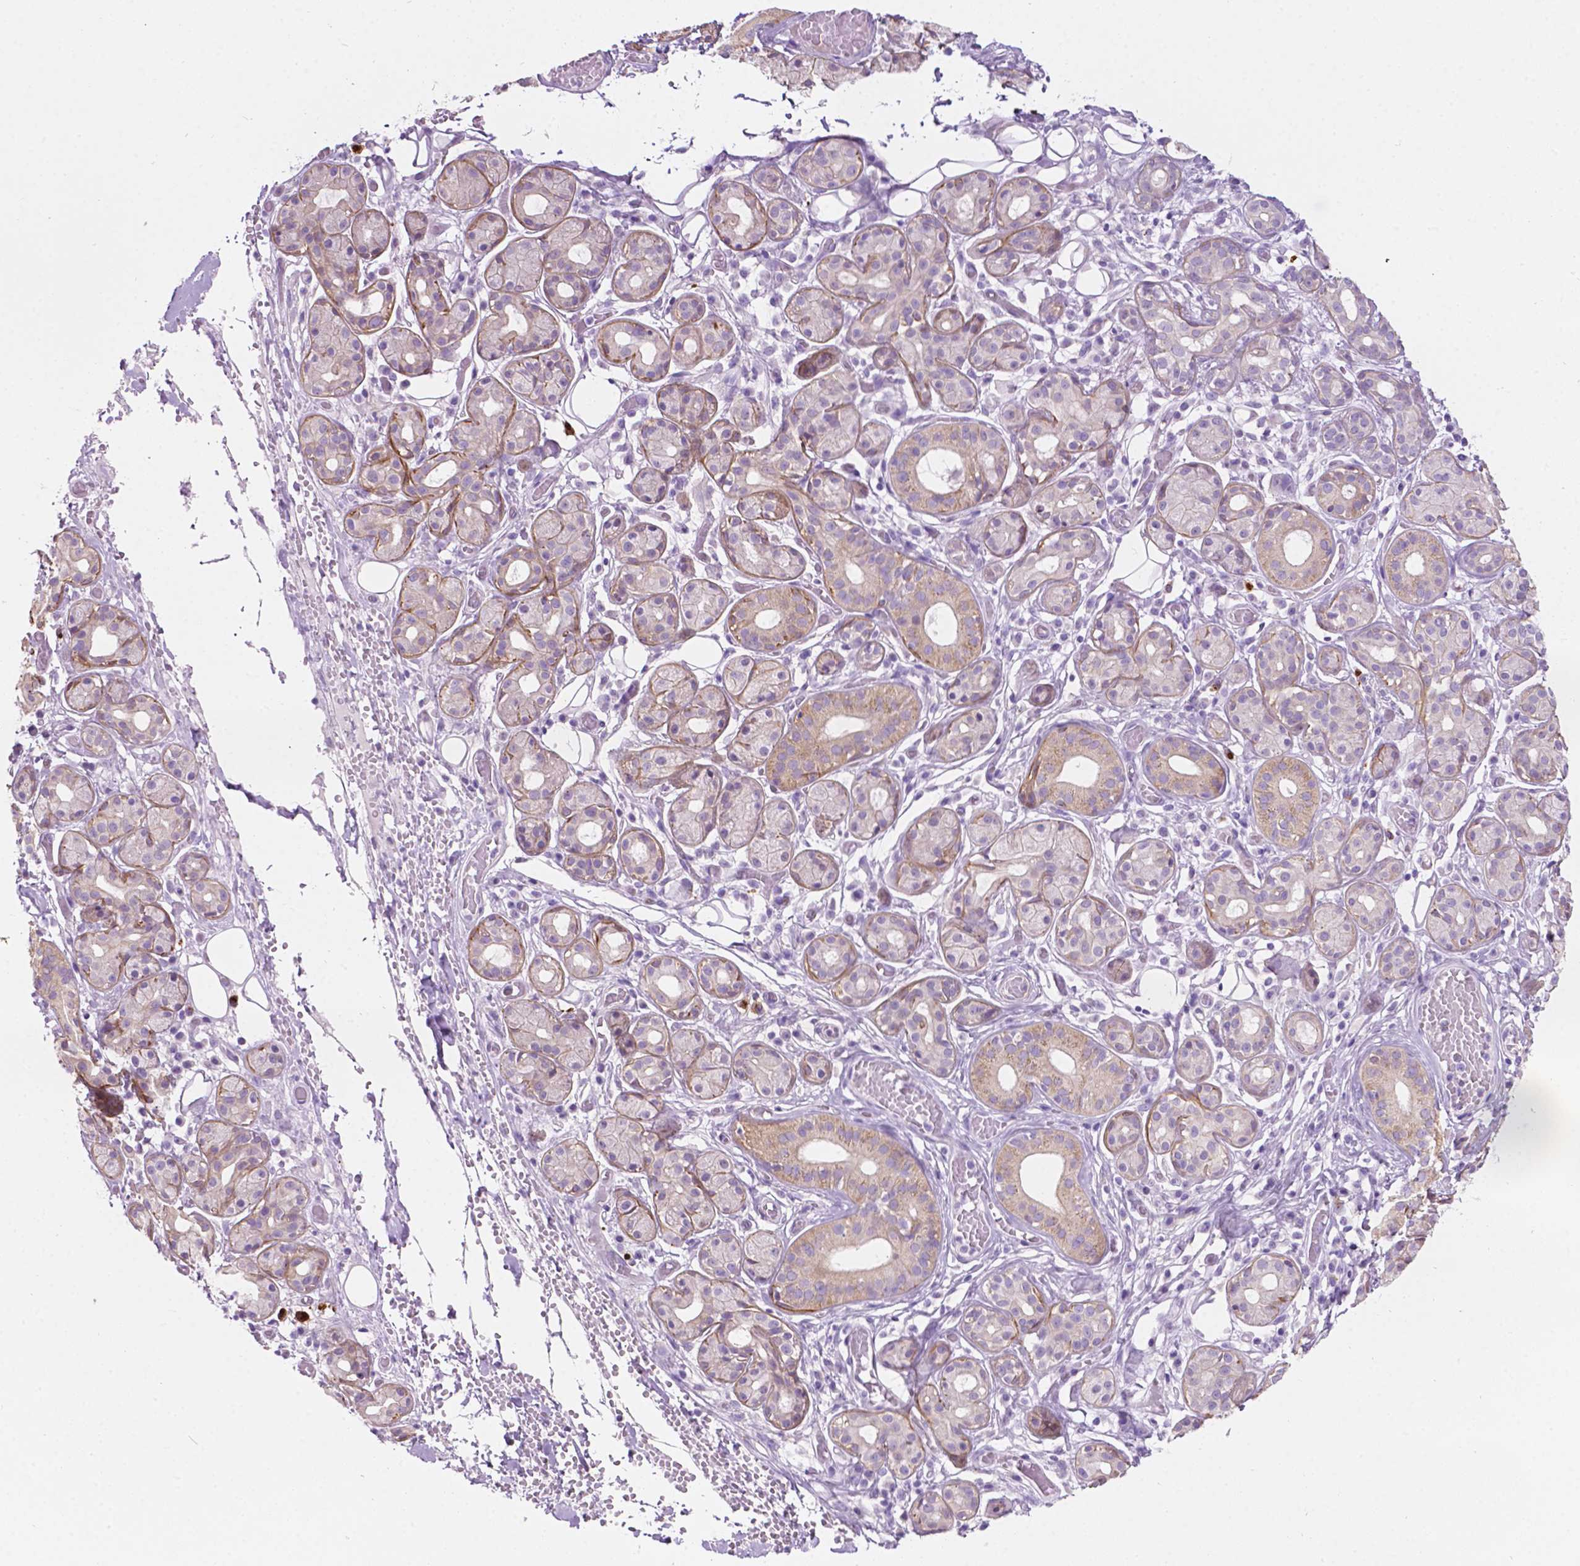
{"staining": {"intensity": "weak", "quantity": "25%-75%", "location": "cytoplasmic/membranous"}, "tissue": "salivary gland", "cell_type": "Glandular cells", "image_type": "normal", "snomed": [{"axis": "morphology", "description": "Normal tissue, NOS"}, {"axis": "topography", "description": "Salivary gland"}, {"axis": "topography", "description": "Peripheral nerve tissue"}], "caption": "This histopathology image displays immunohistochemistry staining of unremarkable salivary gland, with low weak cytoplasmic/membranous staining in about 25%-75% of glandular cells.", "gene": "NOS1AP", "patient": {"sex": "male", "age": 71}}